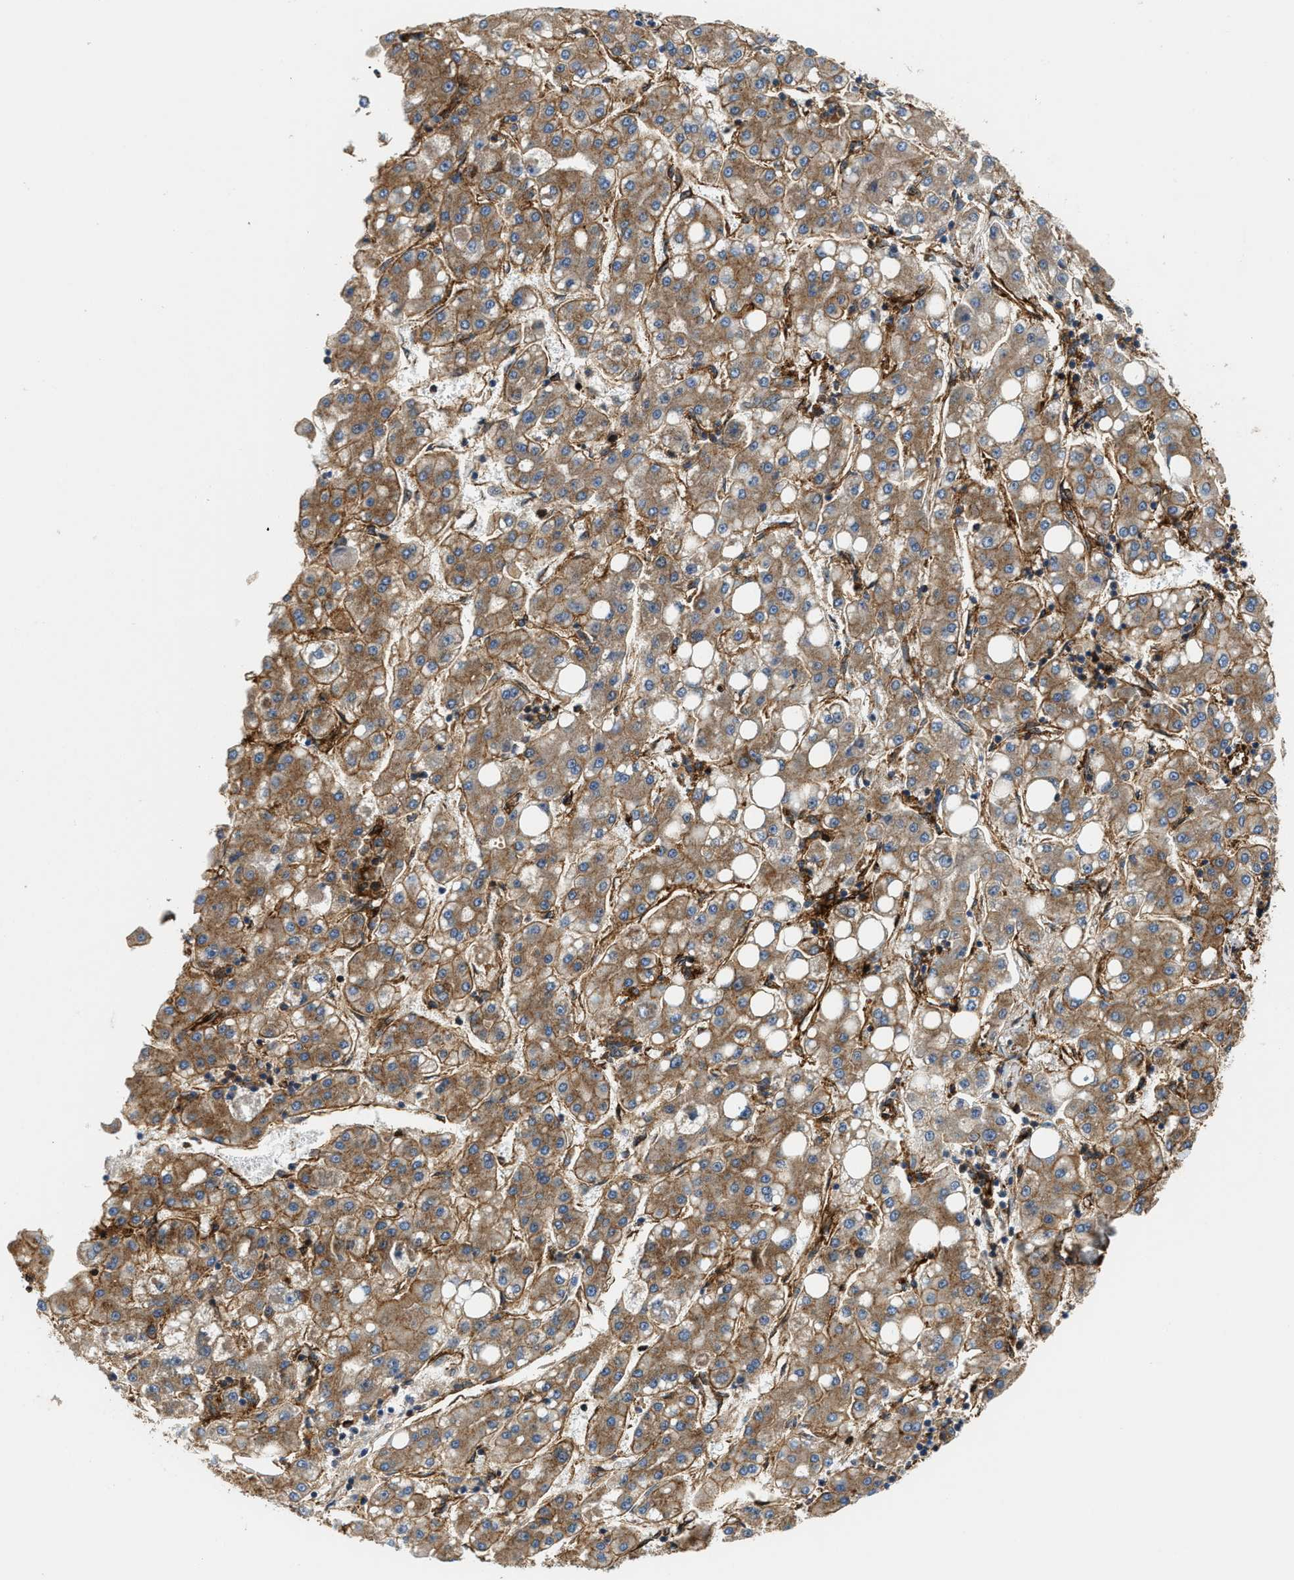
{"staining": {"intensity": "moderate", "quantity": ">75%", "location": "cytoplasmic/membranous"}, "tissue": "liver cancer", "cell_type": "Tumor cells", "image_type": "cancer", "snomed": [{"axis": "morphology", "description": "Carcinoma, Hepatocellular, NOS"}, {"axis": "topography", "description": "Liver"}], "caption": "A histopathology image of liver hepatocellular carcinoma stained for a protein reveals moderate cytoplasmic/membranous brown staining in tumor cells. The protein is shown in brown color, while the nuclei are stained blue.", "gene": "HIP1", "patient": {"sex": "male", "age": 65}}